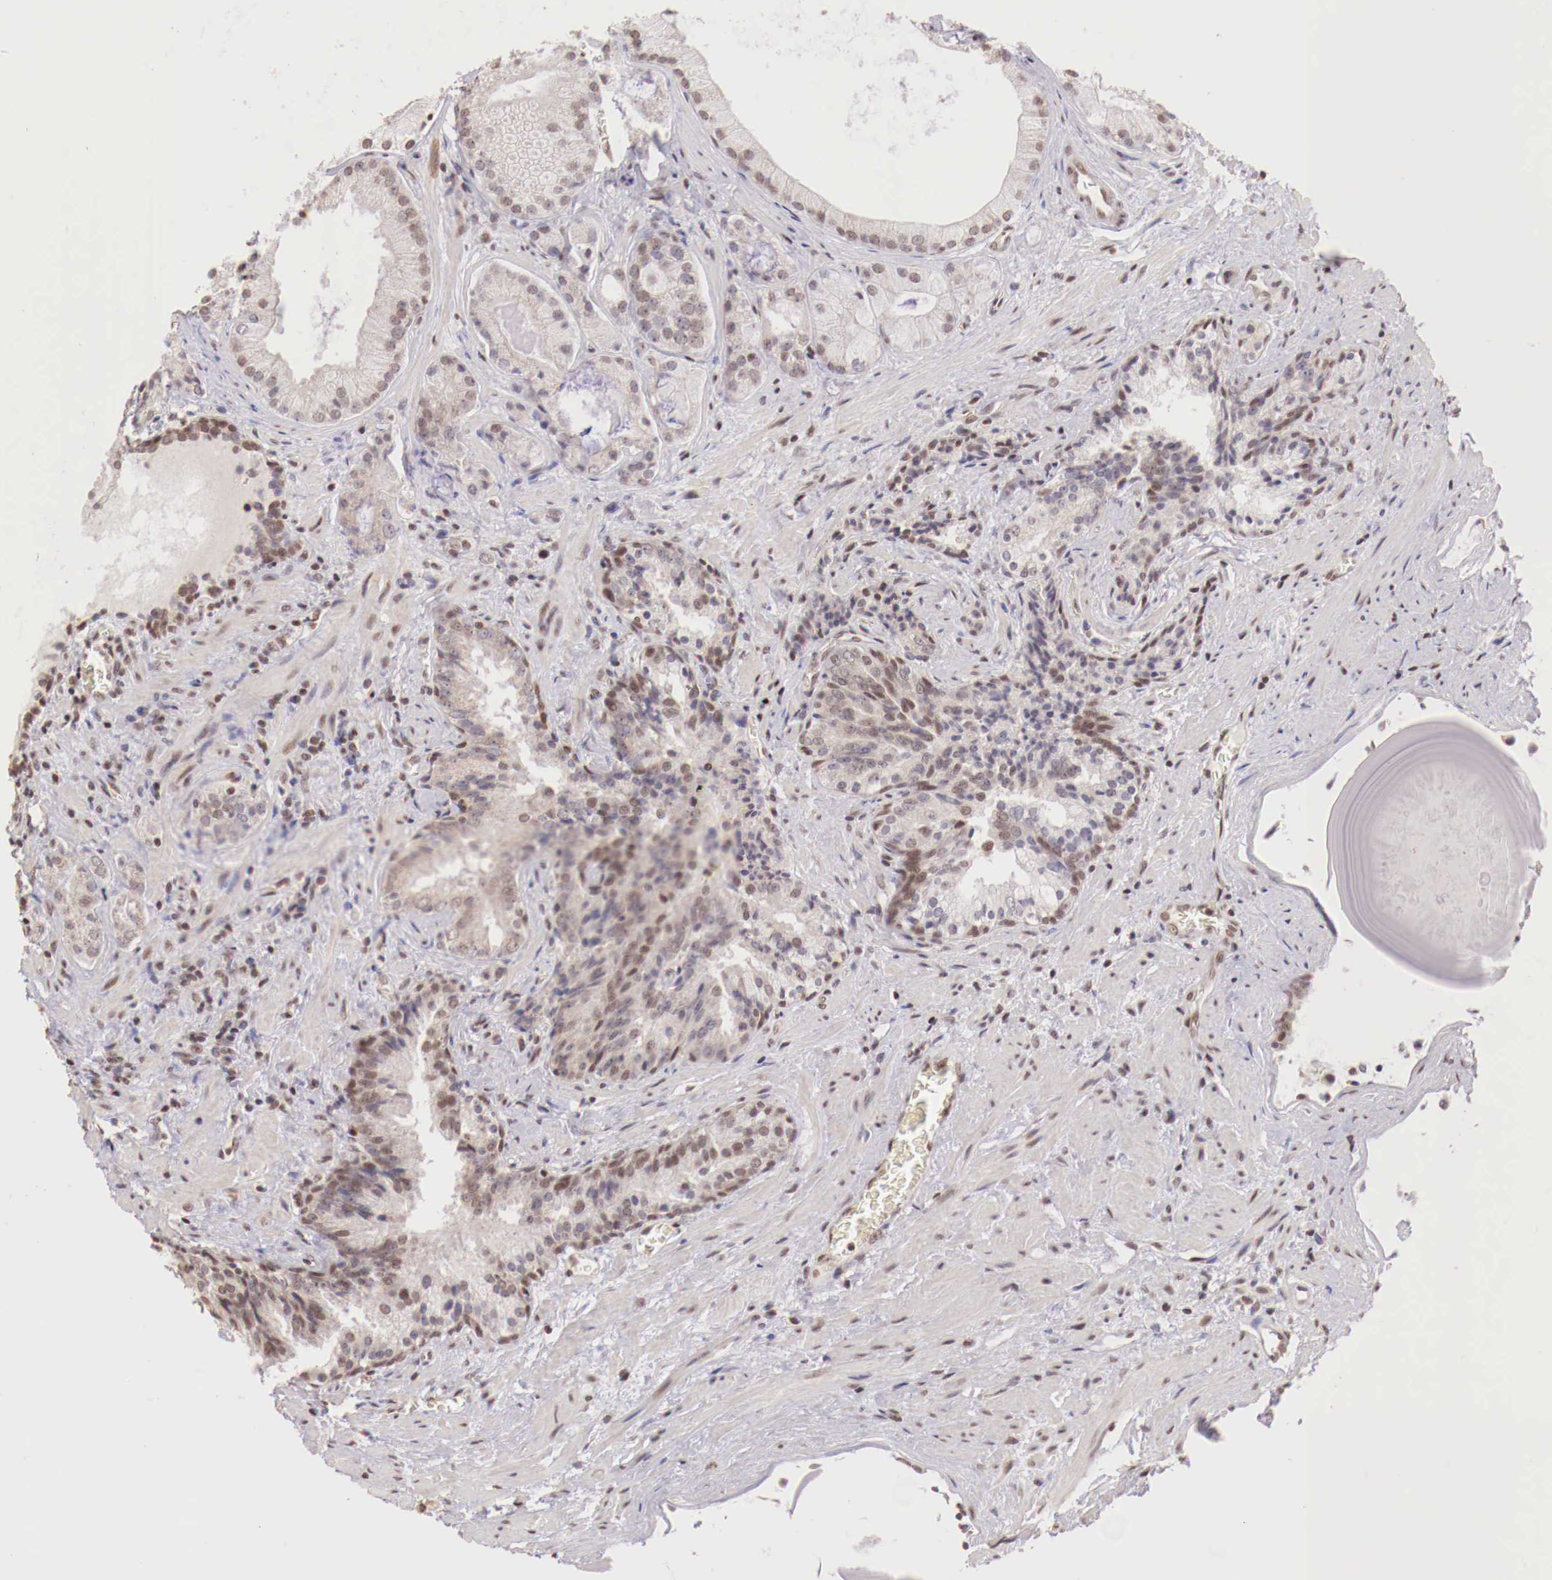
{"staining": {"intensity": "weak", "quantity": "<25%", "location": "nuclear"}, "tissue": "prostate cancer", "cell_type": "Tumor cells", "image_type": "cancer", "snomed": [{"axis": "morphology", "description": "Adenocarcinoma, Medium grade"}, {"axis": "topography", "description": "Prostate"}], "caption": "Immunohistochemistry of human medium-grade adenocarcinoma (prostate) reveals no staining in tumor cells.", "gene": "SP1", "patient": {"sex": "male", "age": 70}}